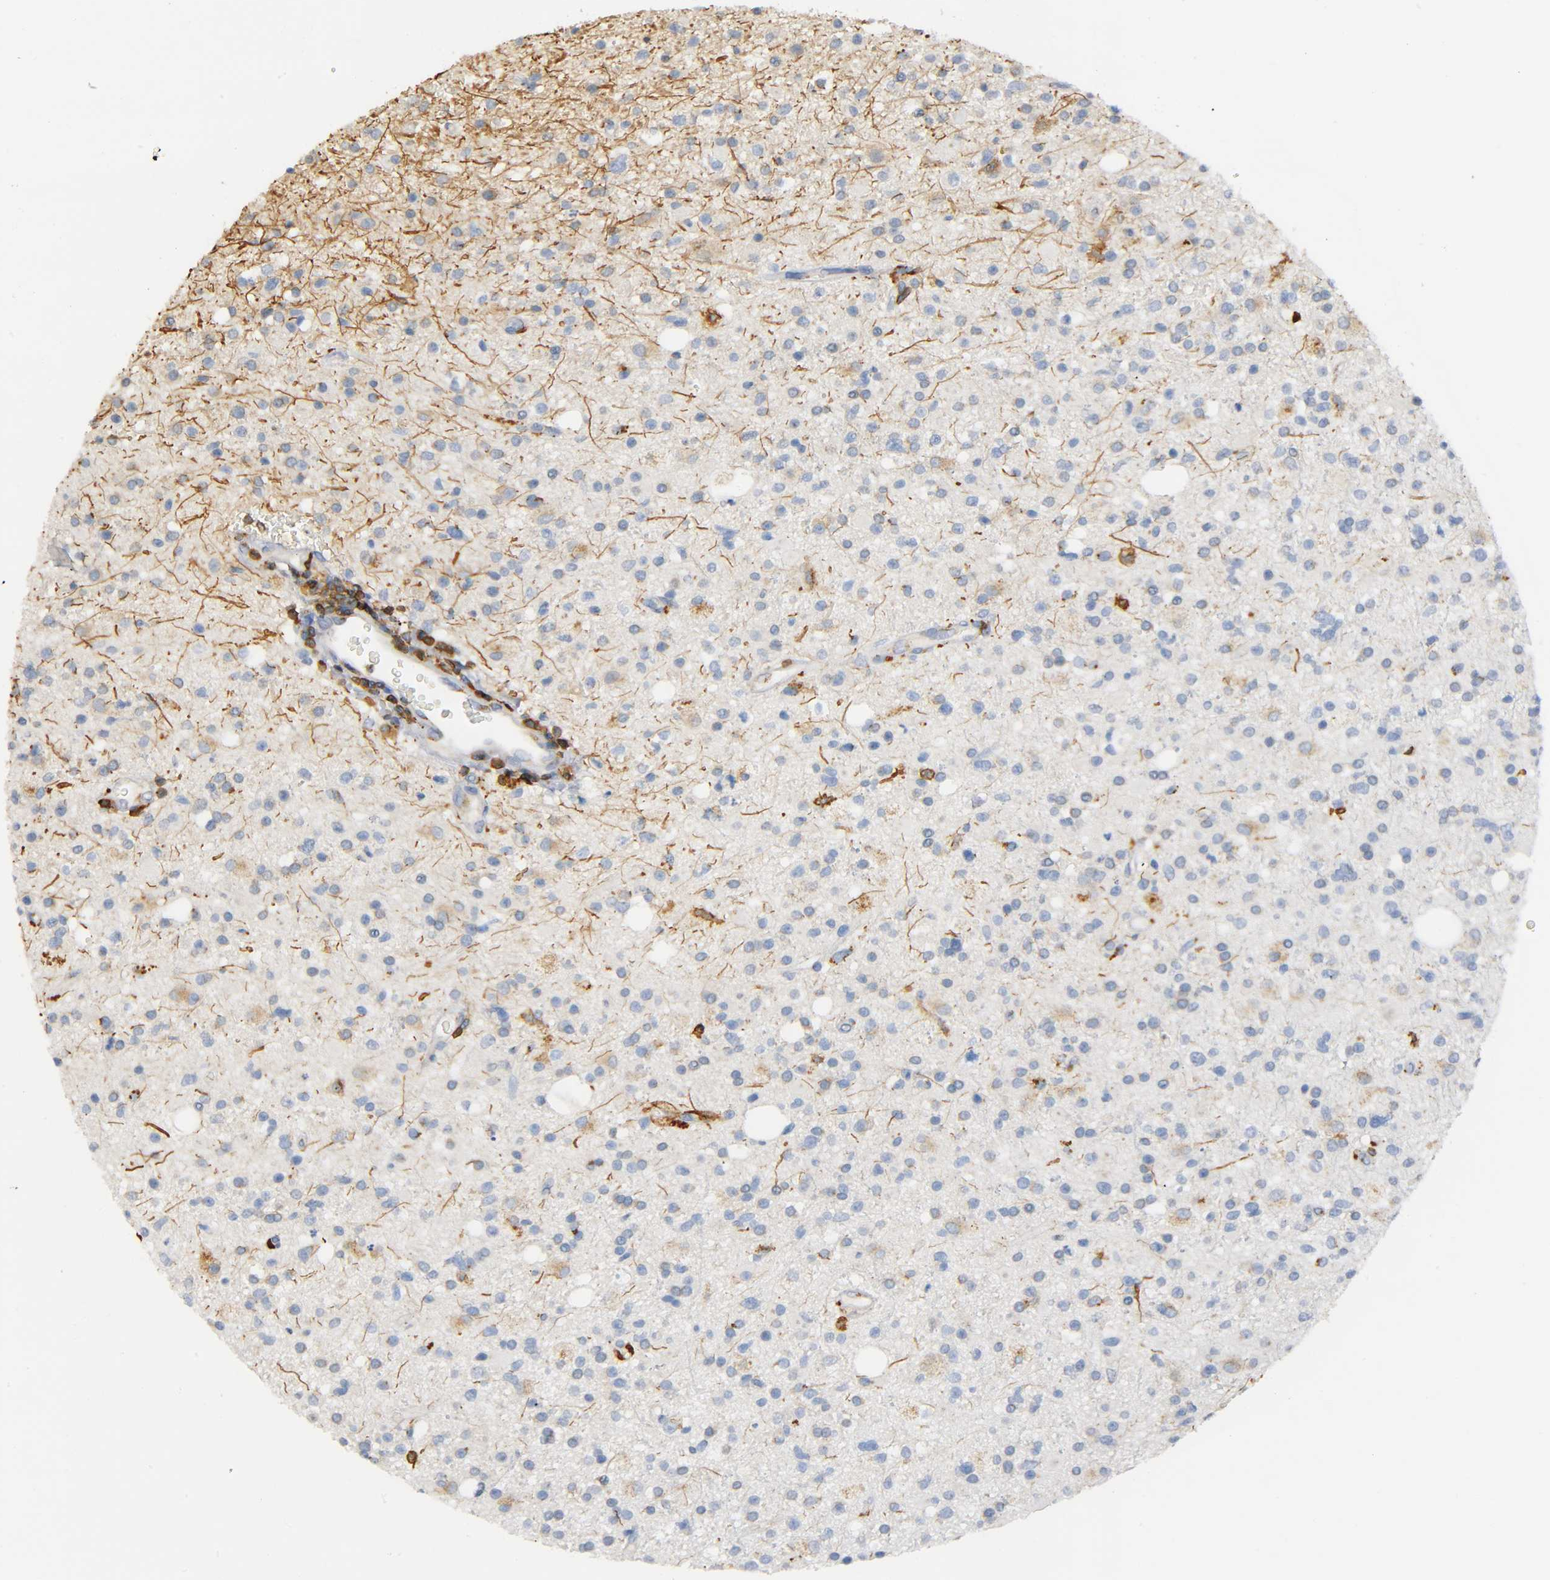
{"staining": {"intensity": "weak", "quantity": "25%-75%", "location": "cytoplasmic/membranous"}, "tissue": "glioma", "cell_type": "Tumor cells", "image_type": "cancer", "snomed": [{"axis": "morphology", "description": "Glioma, malignant, High grade"}, {"axis": "topography", "description": "Brain"}], "caption": "IHC image of malignant high-grade glioma stained for a protein (brown), which reveals low levels of weak cytoplasmic/membranous positivity in approximately 25%-75% of tumor cells.", "gene": "CAPN10", "patient": {"sex": "male", "age": 33}}